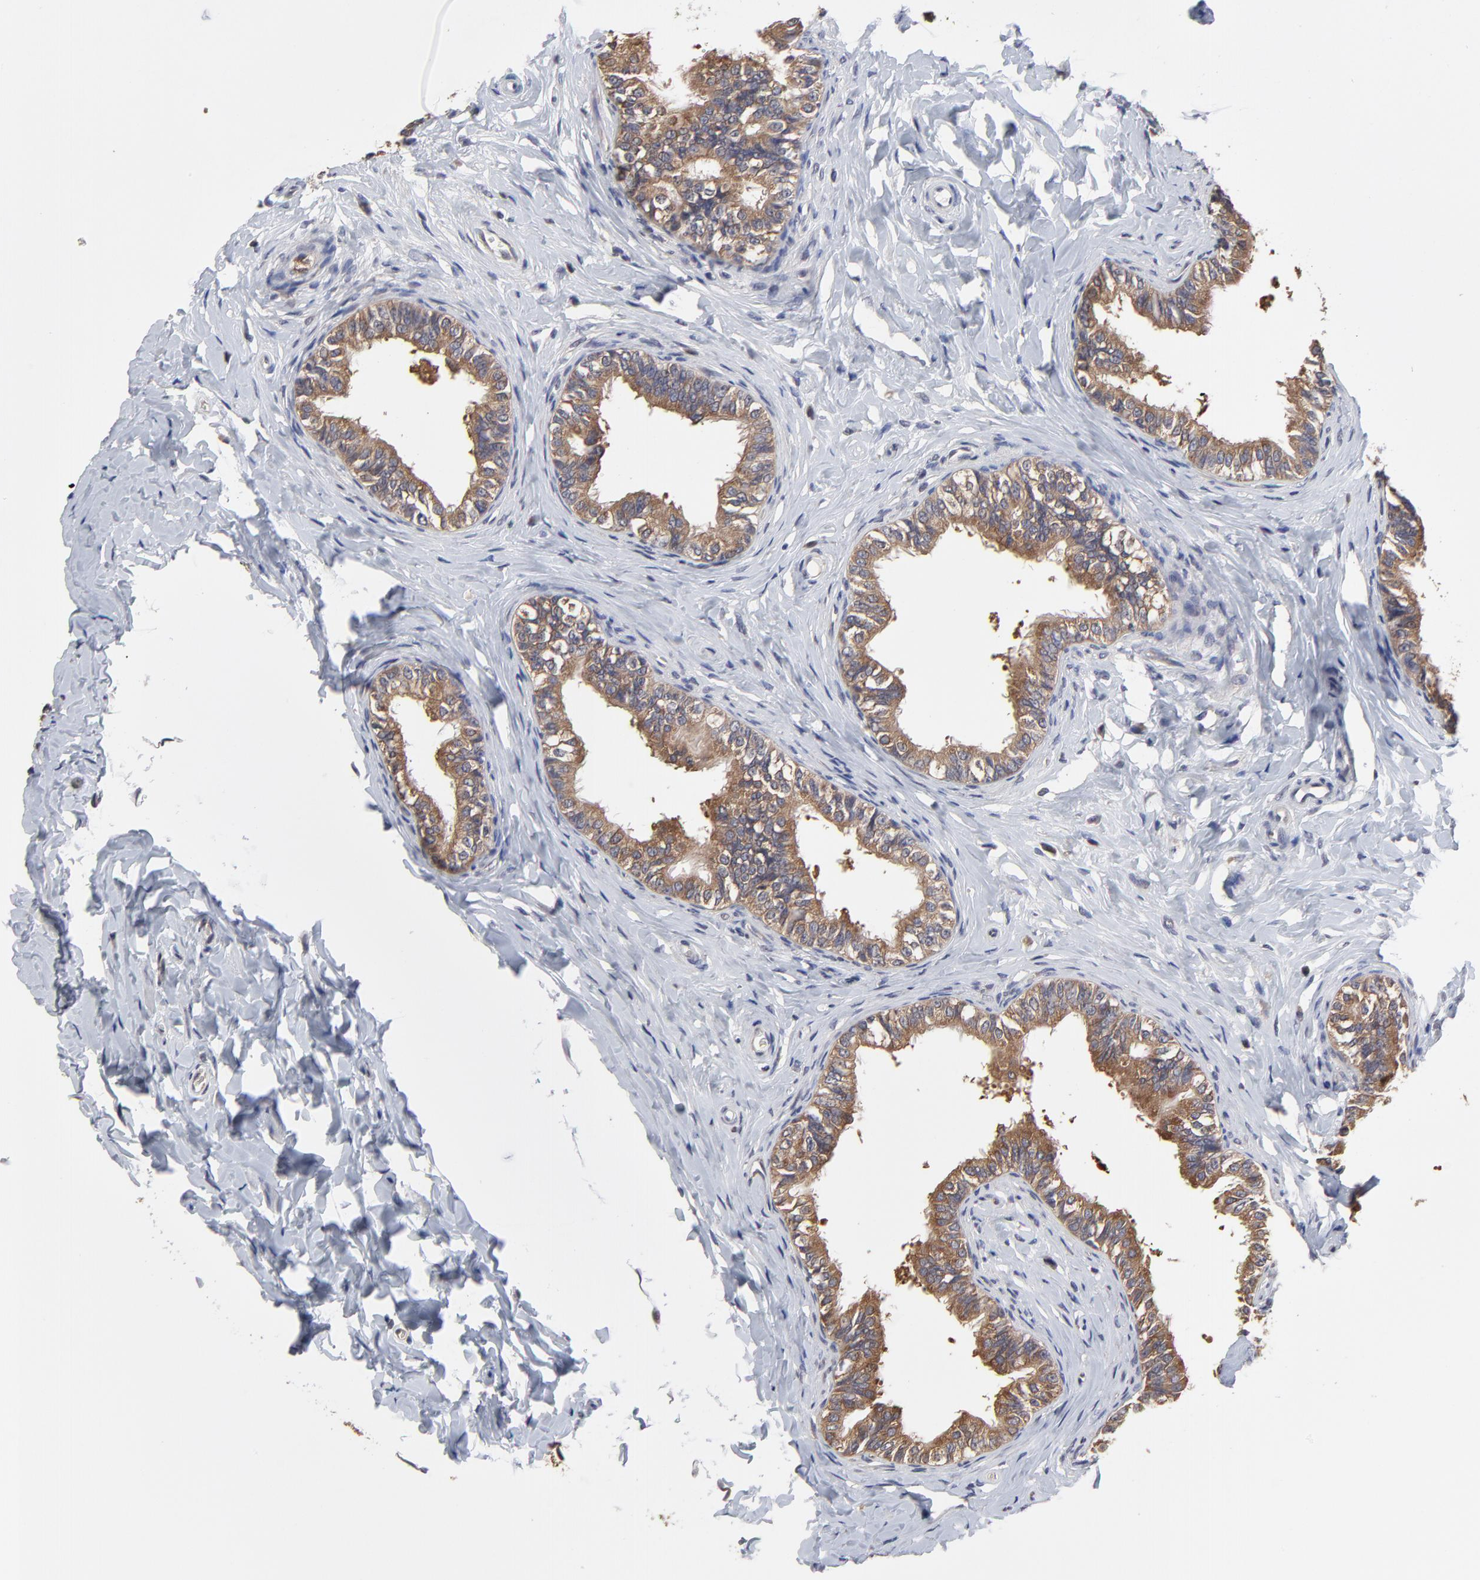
{"staining": {"intensity": "moderate", "quantity": ">75%", "location": "cytoplasmic/membranous"}, "tissue": "epididymis", "cell_type": "Glandular cells", "image_type": "normal", "snomed": [{"axis": "morphology", "description": "Normal tissue, NOS"}, {"axis": "topography", "description": "Soft tissue"}, {"axis": "topography", "description": "Epididymis"}], "caption": "Immunohistochemistry (IHC) image of unremarkable epididymis: epididymis stained using IHC shows medium levels of moderate protein expression localized specifically in the cytoplasmic/membranous of glandular cells, appearing as a cytoplasmic/membranous brown color.", "gene": "CCT2", "patient": {"sex": "male", "age": 26}}